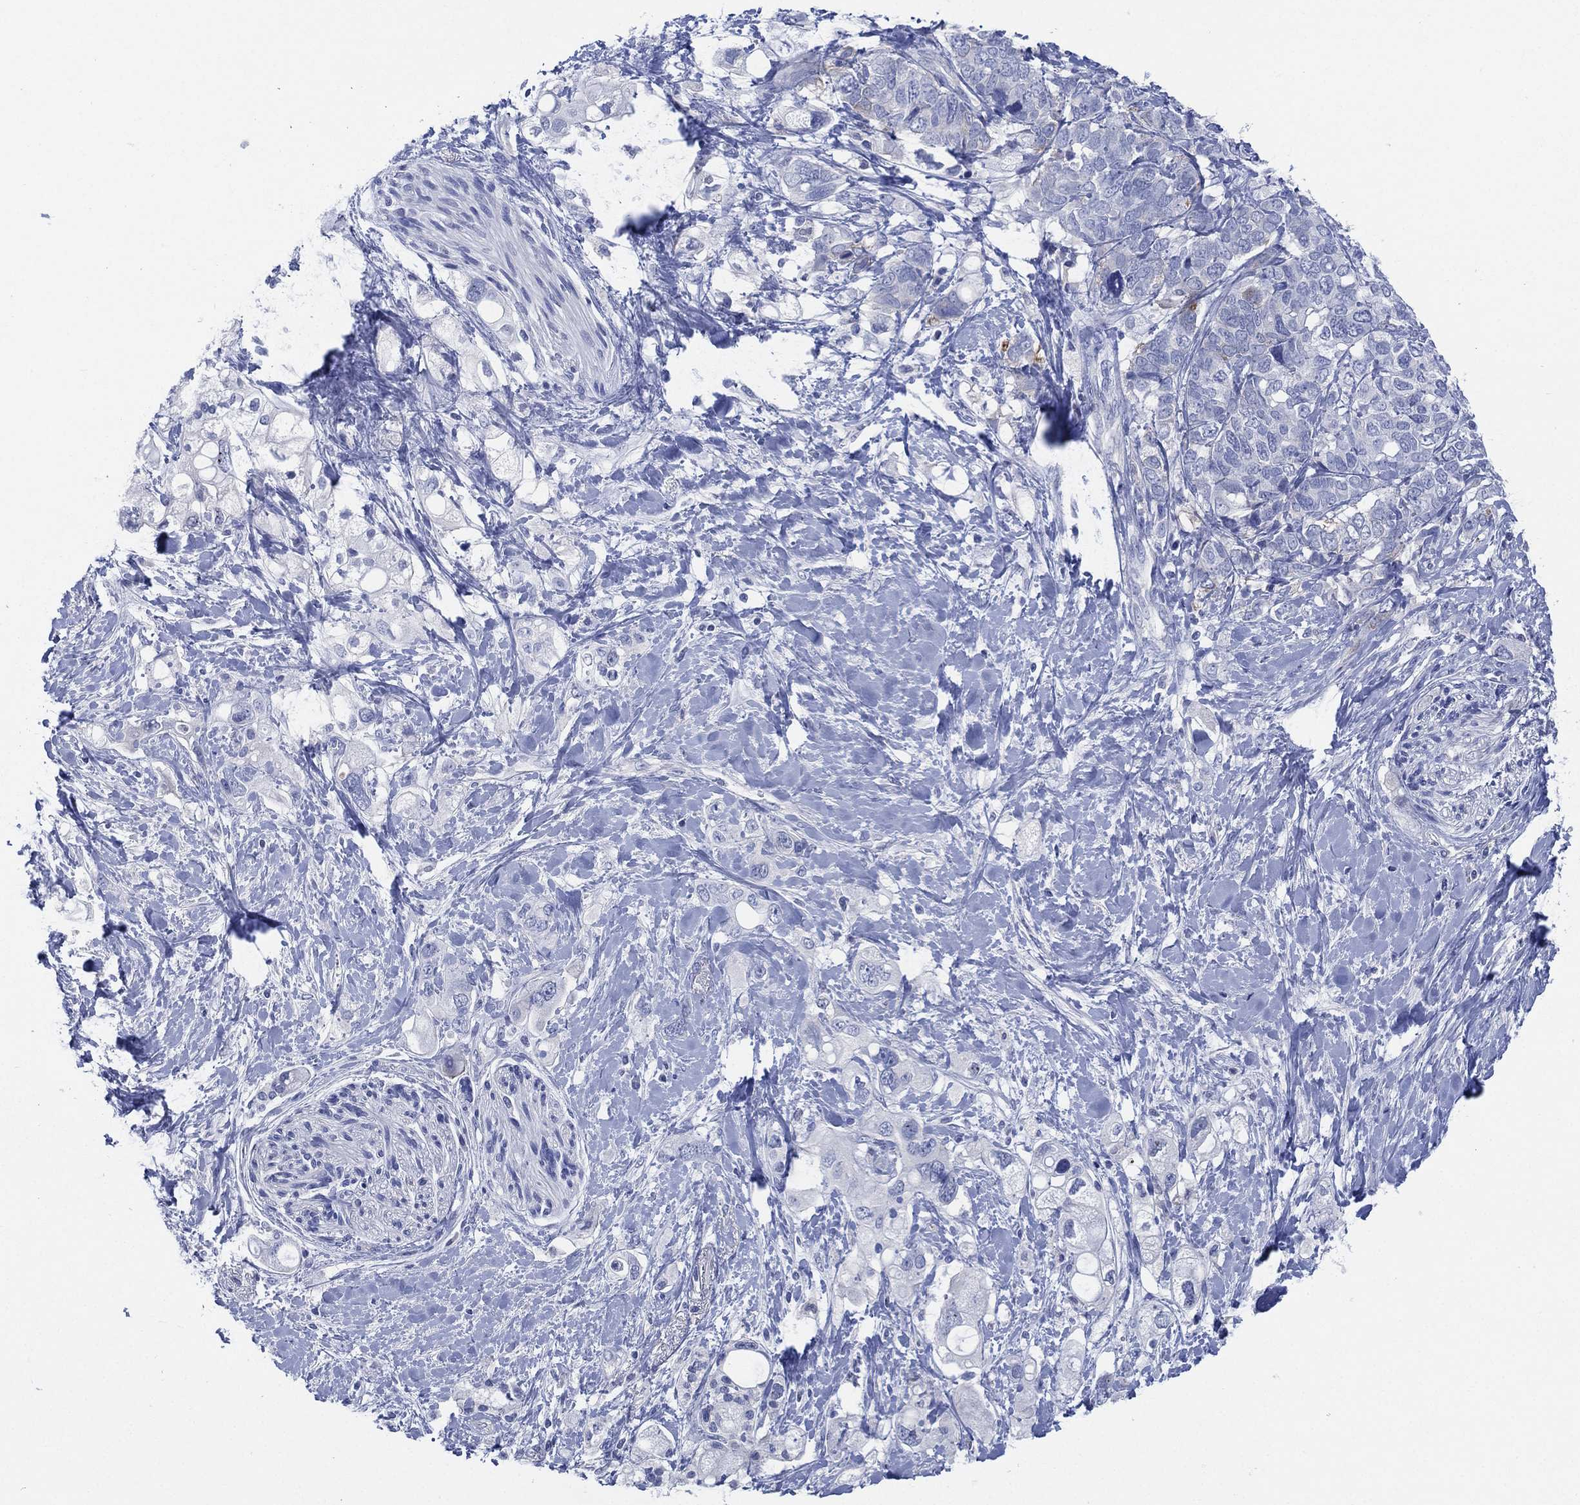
{"staining": {"intensity": "negative", "quantity": "none", "location": "none"}, "tissue": "pancreatic cancer", "cell_type": "Tumor cells", "image_type": "cancer", "snomed": [{"axis": "morphology", "description": "Adenocarcinoma, NOS"}, {"axis": "topography", "description": "Pancreas"}], "caption": "Immunohistochemistry (IHC) micrograph of neoplastic tissue: human adenocarcinoma (pancreatic) stained with DAB (3,3'-diaminobenzidine) shows no significant protein positivity in tumor cells. The staining was performed using DAB to visualize the protein expression in brown, while the nuclei were stained in blue with hematoxylin (Magnification: 20x).", "gene": "C5orf46", "patient": {"sex": "female", "age": 56}}